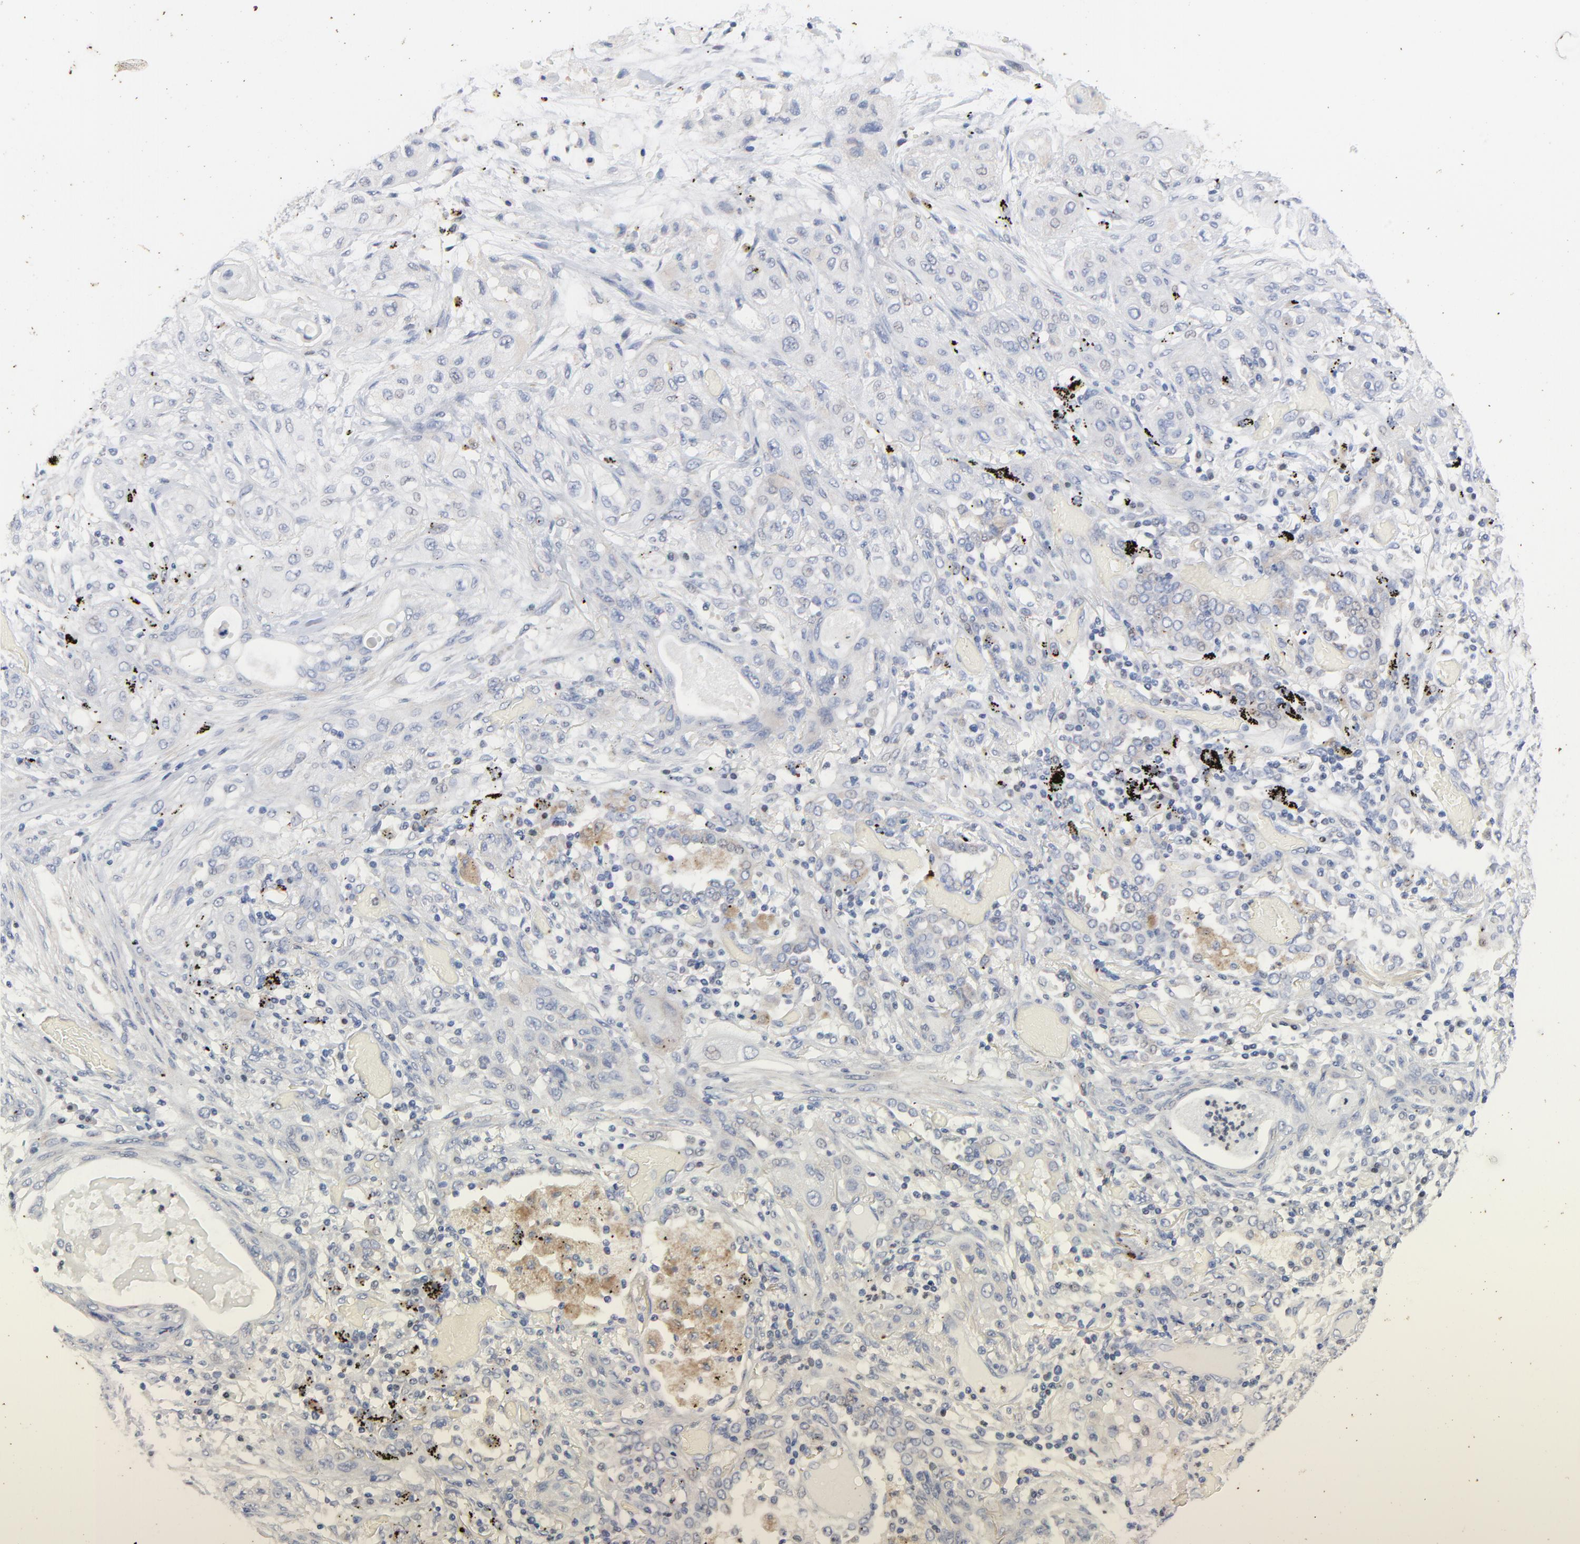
{"staining": {"intensity": "negative", "quantity": "none", "location": "none"}, "tissue": "lung cancer", "cell_type": "Tumor cells", "image_type": "cancer", "snomed": [{"axis": "morphology", "description": "Squamous cell carcinoma, NOS"}, {"axis": "topography", "description": "Lung"}], "caption": "Immunohistochemical staining of human squamous cell carcinoma (lung) shows no significant staining in tumor cells.", "gene": "AADAC", "patient": {"sex": "female", "age": 47}}